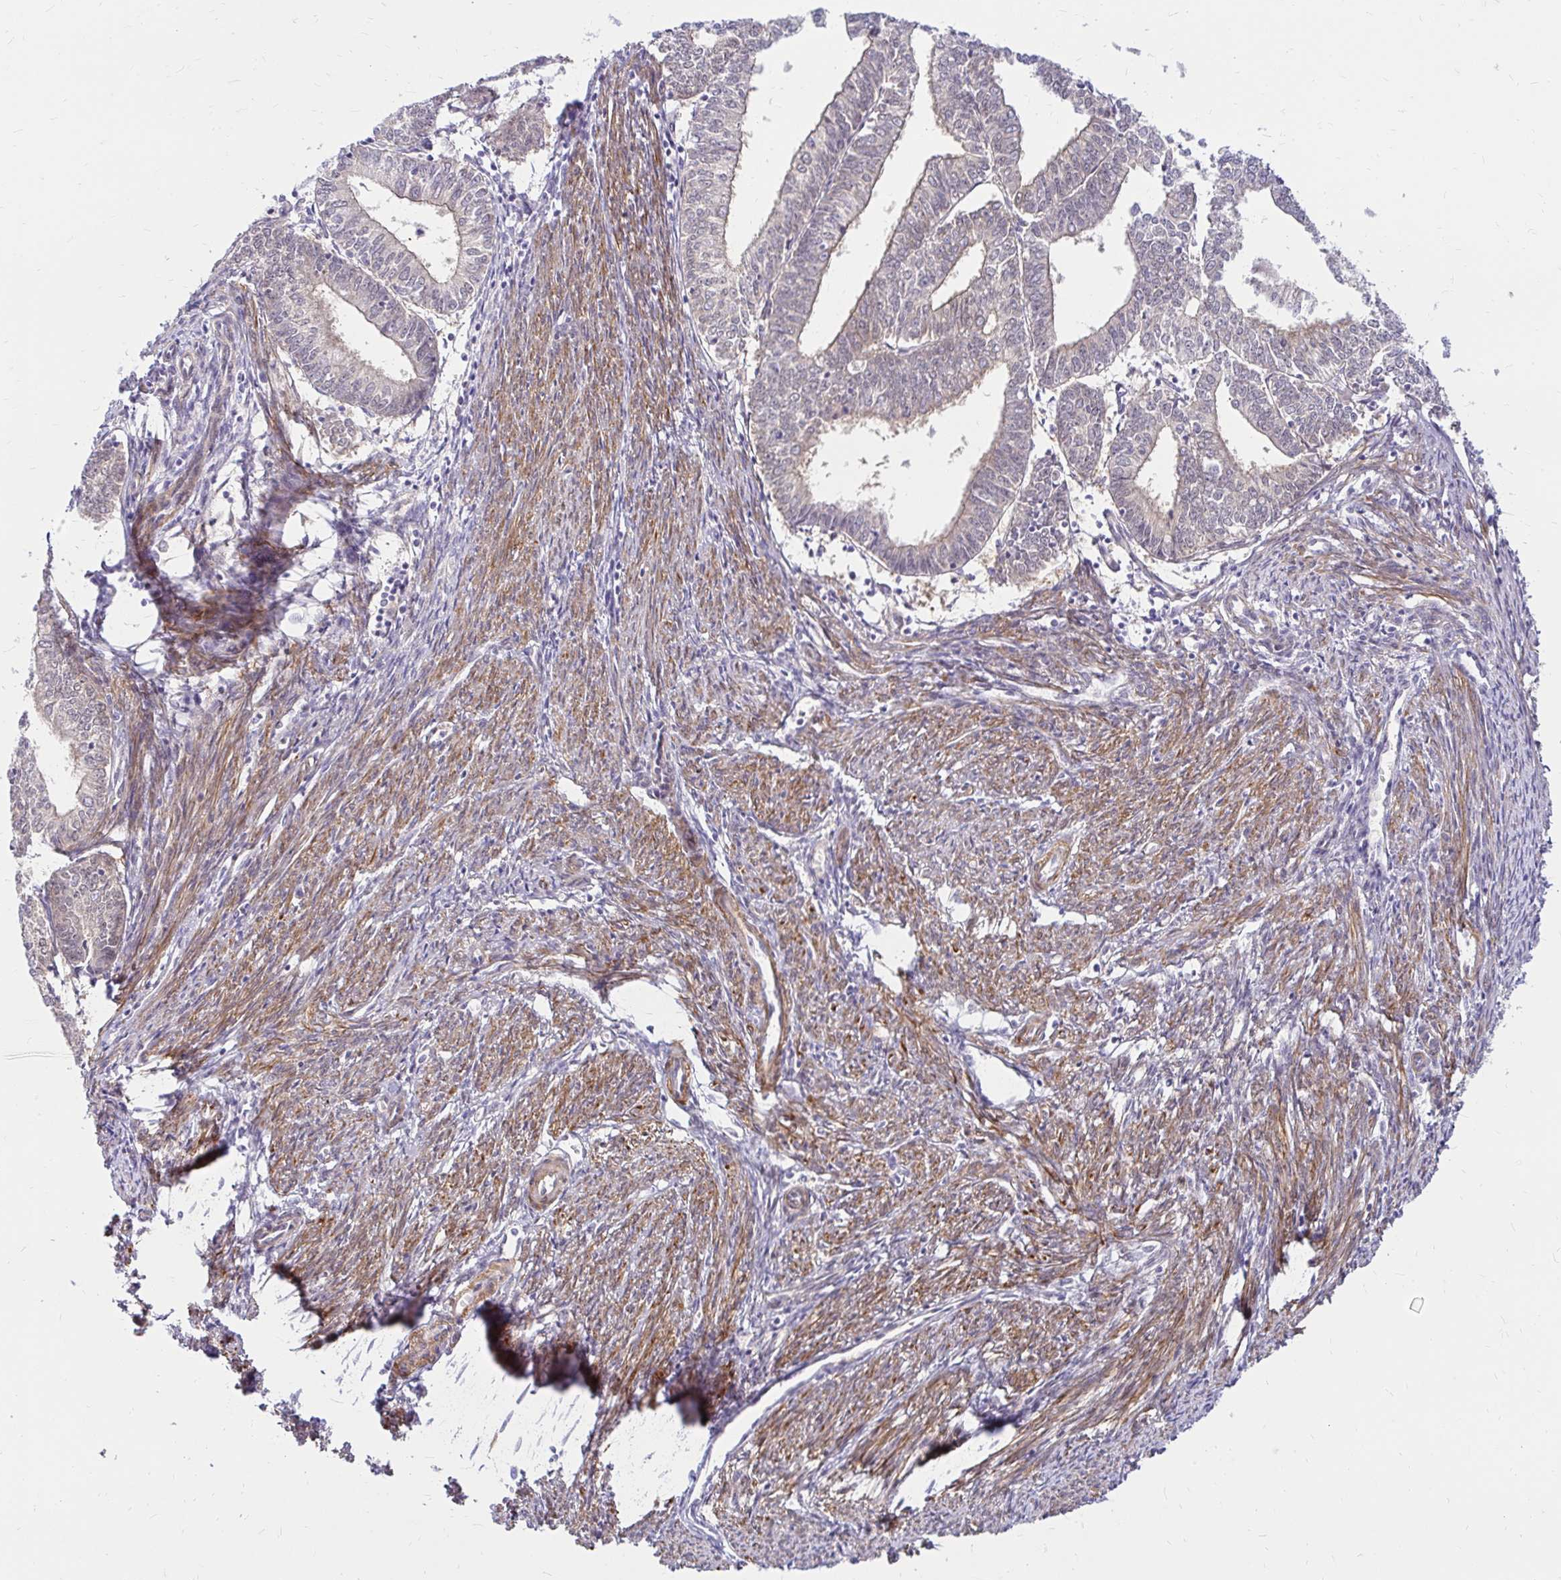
{"staining": {"intensity": "weak", "quantity": "<25%", "location": "cytoplasmic/membranous"}, "tissue": "endometrial cancer", "cell_type": "Tumor cells", "image_type": "cancer", "snomed": [{"axis": "morphology", "description": "Adenocarcinoma, NOS"}, {"axis": "topography", "description": "Endometrium"}], "caption": "Immunohistochemical staining of endometrial adenocarcinoma demonstrates no significant positivity in tumor cells.", "gene": "YAP1", "patient": {"sex": "female", "age": 61}}